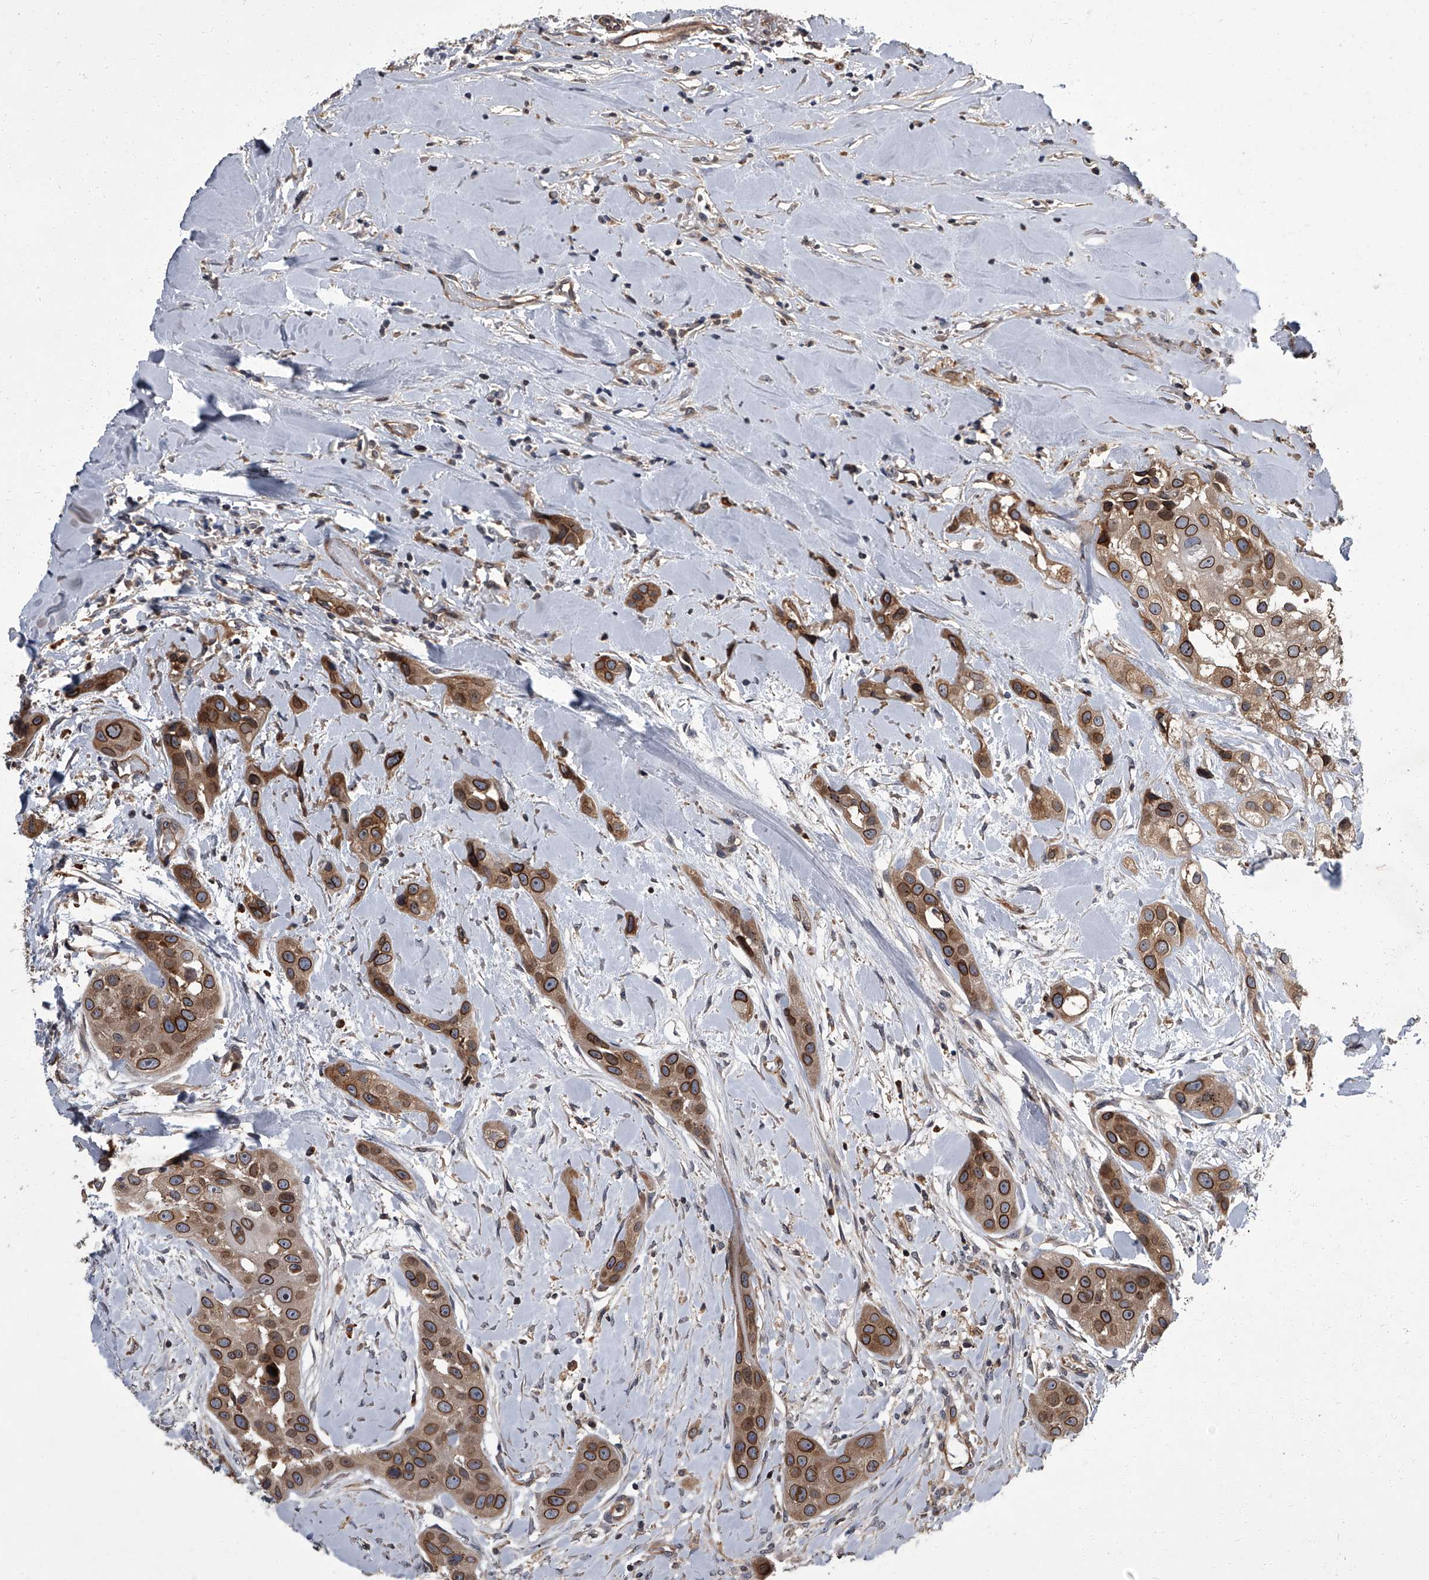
{"staining": {"intensity": "moderate", "quantity": ">75%", "location": "cytoplasmic/membranous,nuclear"}, "tissue": "head and neck cancer", "cell_type": "Tumor cells", "image_type": "cancer", "snomed": [{"axis": "morphology", "description": "Normal tissue, NOS"}, {"axis": "morphology", "description": "Squamous cell carcinoma, NOS"}, {"axis": "topography", "description": "Skeletal muscle"}, {"axis": "topography", "description": "Head-Neck"}], "caption": "DAB (3,3'-diaminobenzidine) immunohistochemical staining of head and neck cancer reveals moderate cytoplasmic/membranous and nuclear protein staining in about >75% of tumor cells.", "gene": "LRRC8C", "patient": {"sex": "male", "age": 51}}